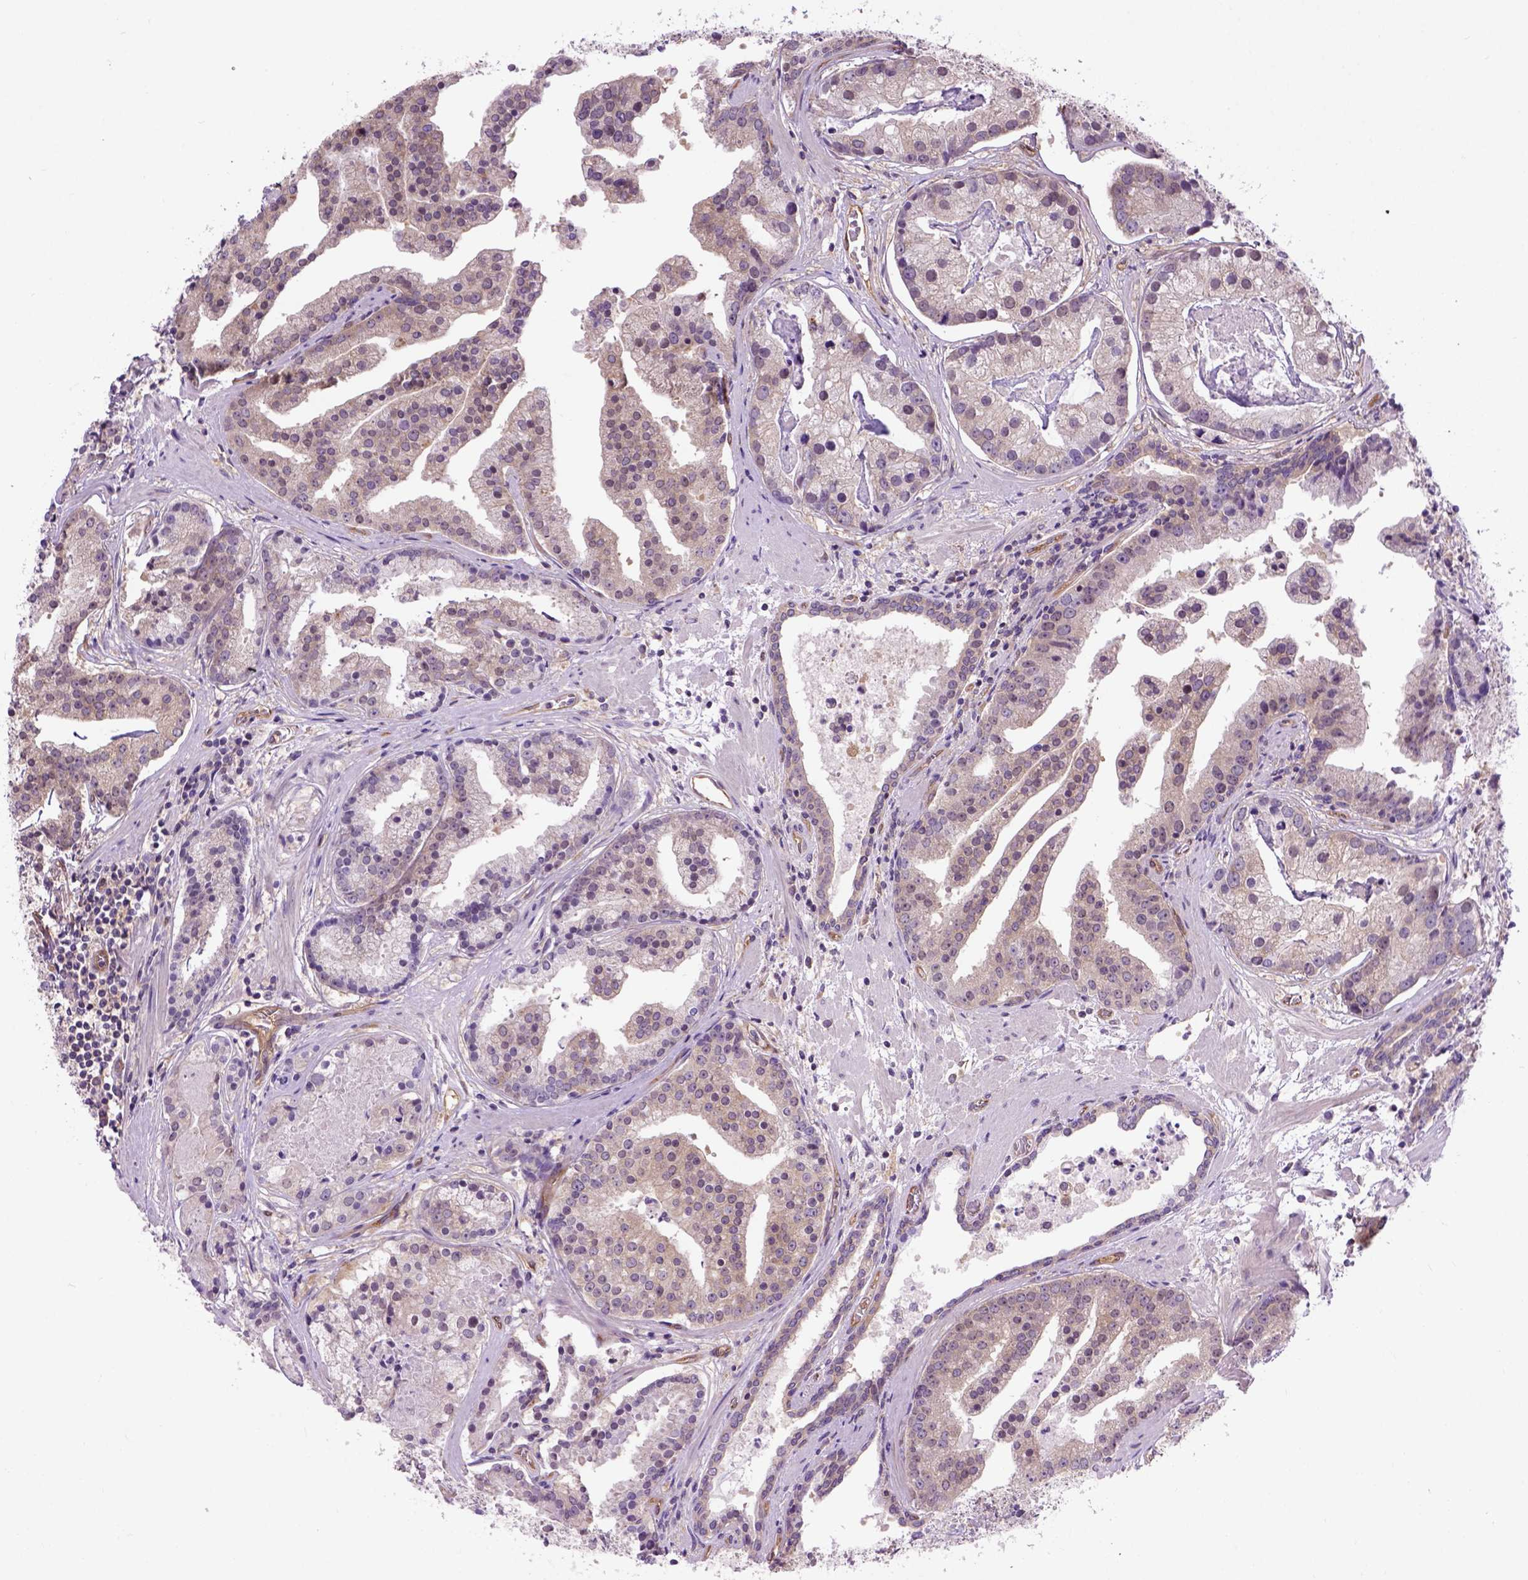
{"staining": {"intensity": "weak", "quantity": ">75%", "location": "cytoplasmic/membranous"}, "tissue": "prostate cancer", "cell_type": "Tumor cells", "image_type": "cancer", "snomed": [{"axis": "morphology", "description": "Adenocarcinoma, NOS"}, {"axis": "topography", "description": "Prostate and seminal vesicle, NOS"}, {"axis": "topography", "description": "Prostate"}], "caption": "Immunohistochemistry (IHC) of human prostate cancer (adenocarcinoma) reveals low levels of weak cytoplasmic/membranous staining in approximately >75% of tumor cells.", "gene": "CASKIN2", "patient": {"sex": "male", "age": 44}}